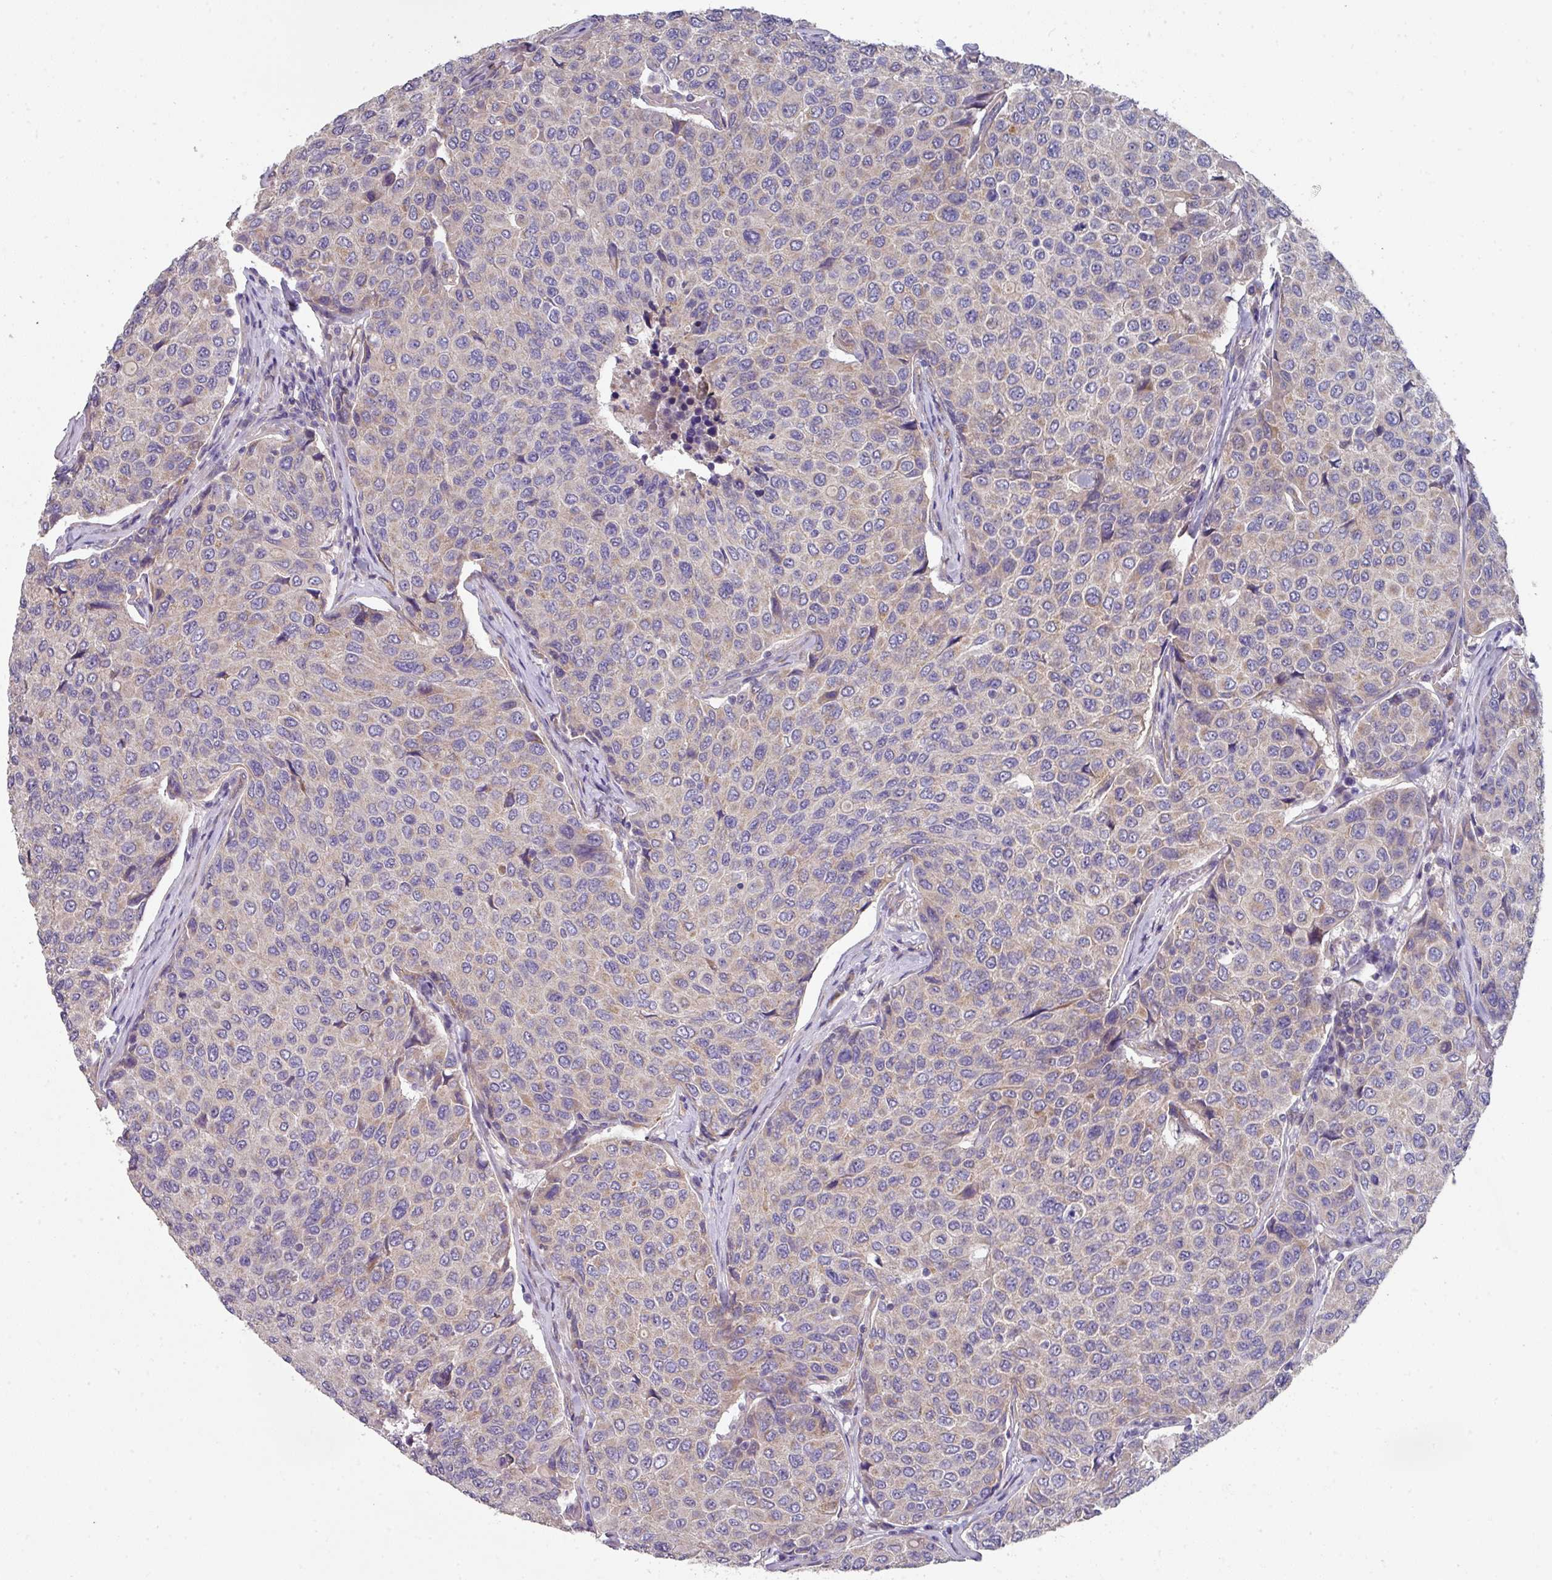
{"staining": {"intensity": "negative", "quantity": "none", "location": "none"}, "tissue": "breast cancer", "cell_type": "Tumor cells", "image_type": "cancer", "snomed": [{"axis": "morphology", "description": "Duct carcinoma"}, {"axis": "topography", "description": "Breast"}], "caption": "This is an IHC photomicrograph of breast invasive ductal carcinoma. There is no positivity in tumor cells.", "gene": "DCAF12L2", "patient": {"sex": "female", "age": 55}}